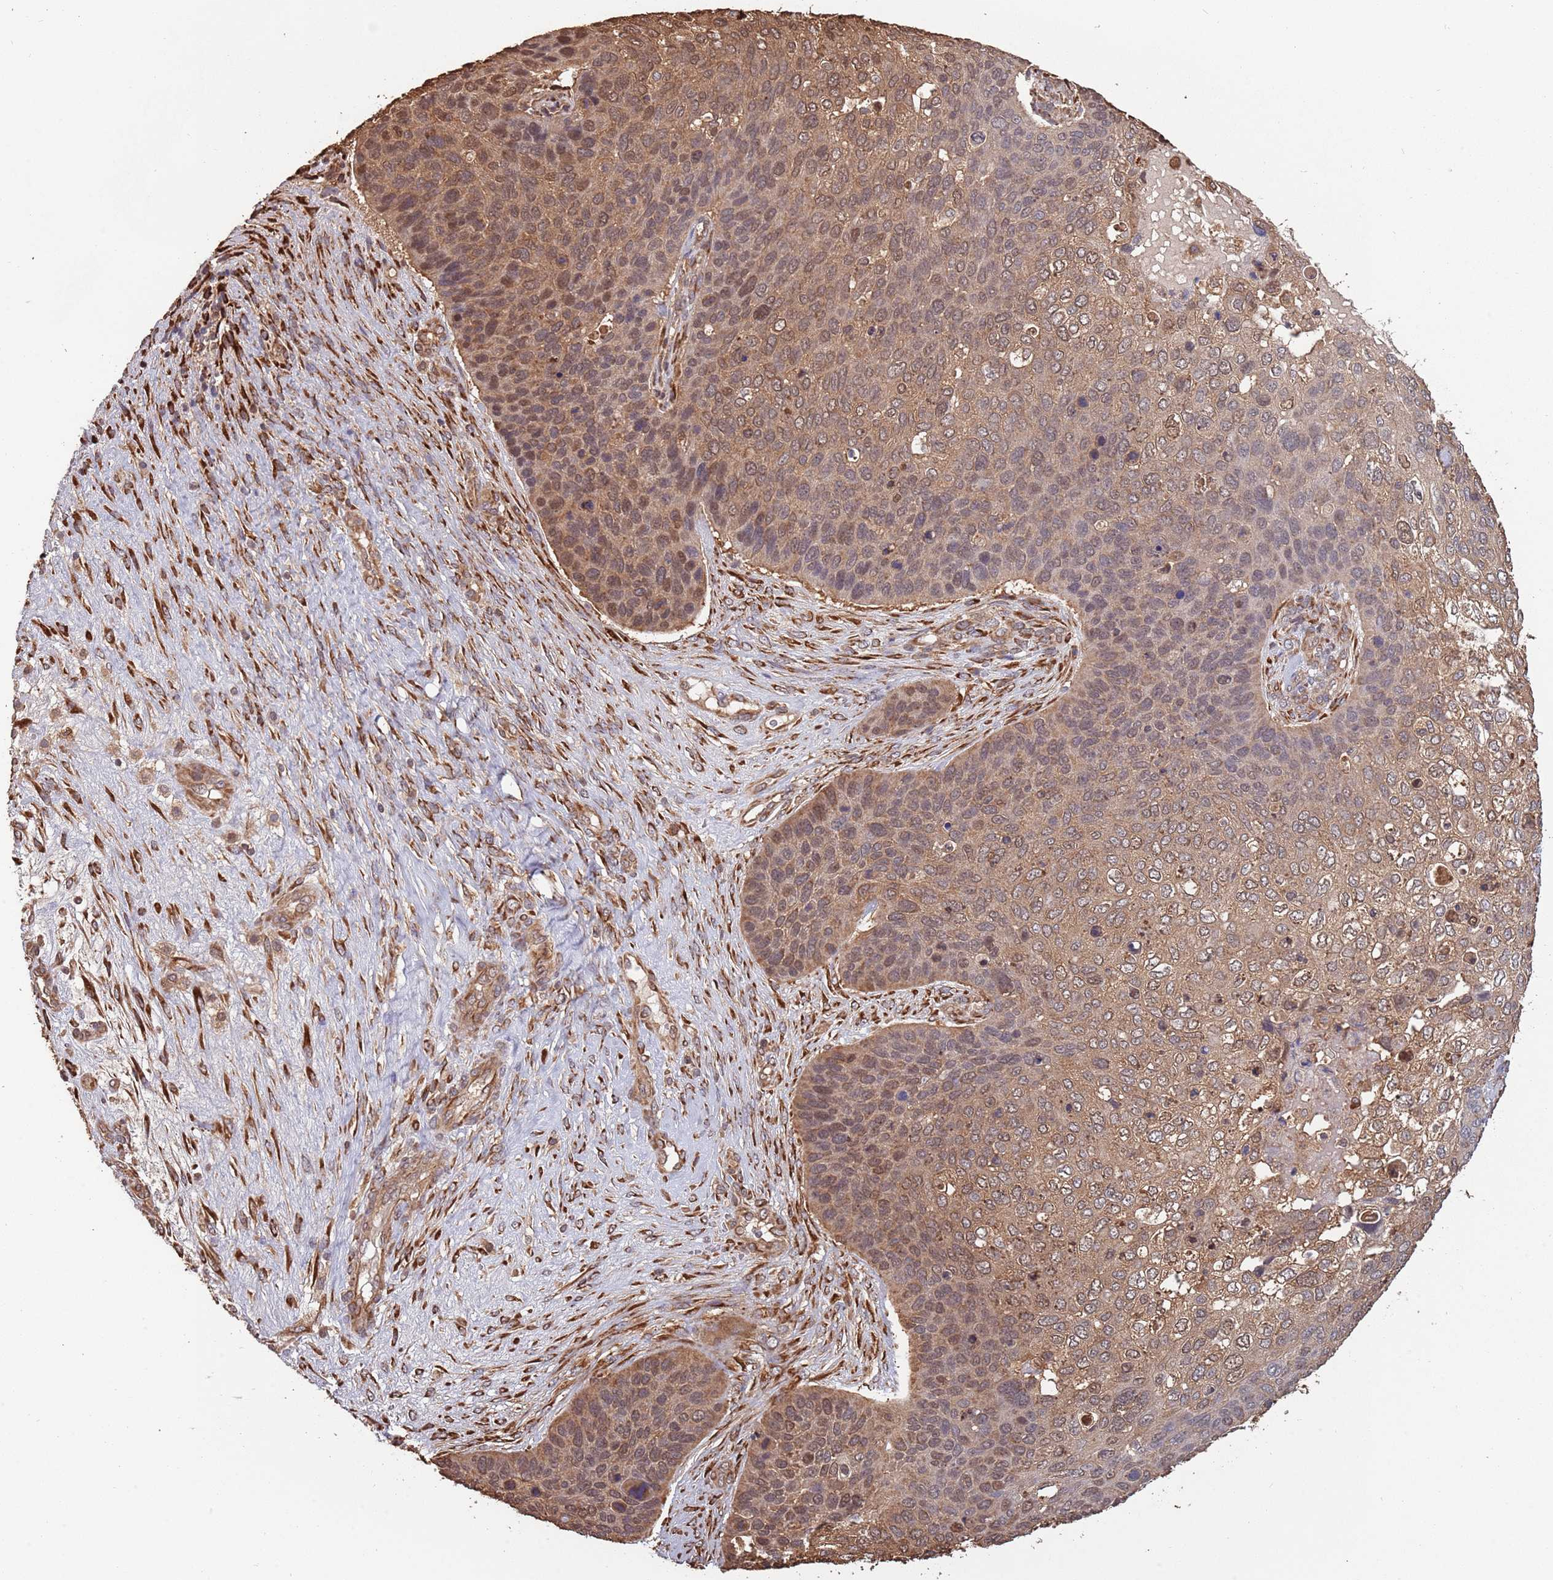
{"staining": {"intensity": "moderate", "quantity": ">75%", "location": "cytoplasmic/membranous,nuclear"}, "tissue": "skin cancer", "cell_type": "Tumor cells", "image_type": "cancer", "snomed": [{"axis": "morphology", "description": "Basal cell carcinoma"}, {"axis": "topography", "description": "Skin"}], "caption": "The immunohistochemical stain shows moderate cytoplasmic/membranous and nuclear staining in tumor cells of skin cancer (basal cell carcinoma) tissue. The staining was performed using DAB (3,3'-diaminobenzidine) to visualize the protein expression in brown, while the nuclei were stained in blue with hematoxylin (Magnification: 20x).", "gene": "COG4", "patient": {"sex": "female", "age": 74}}